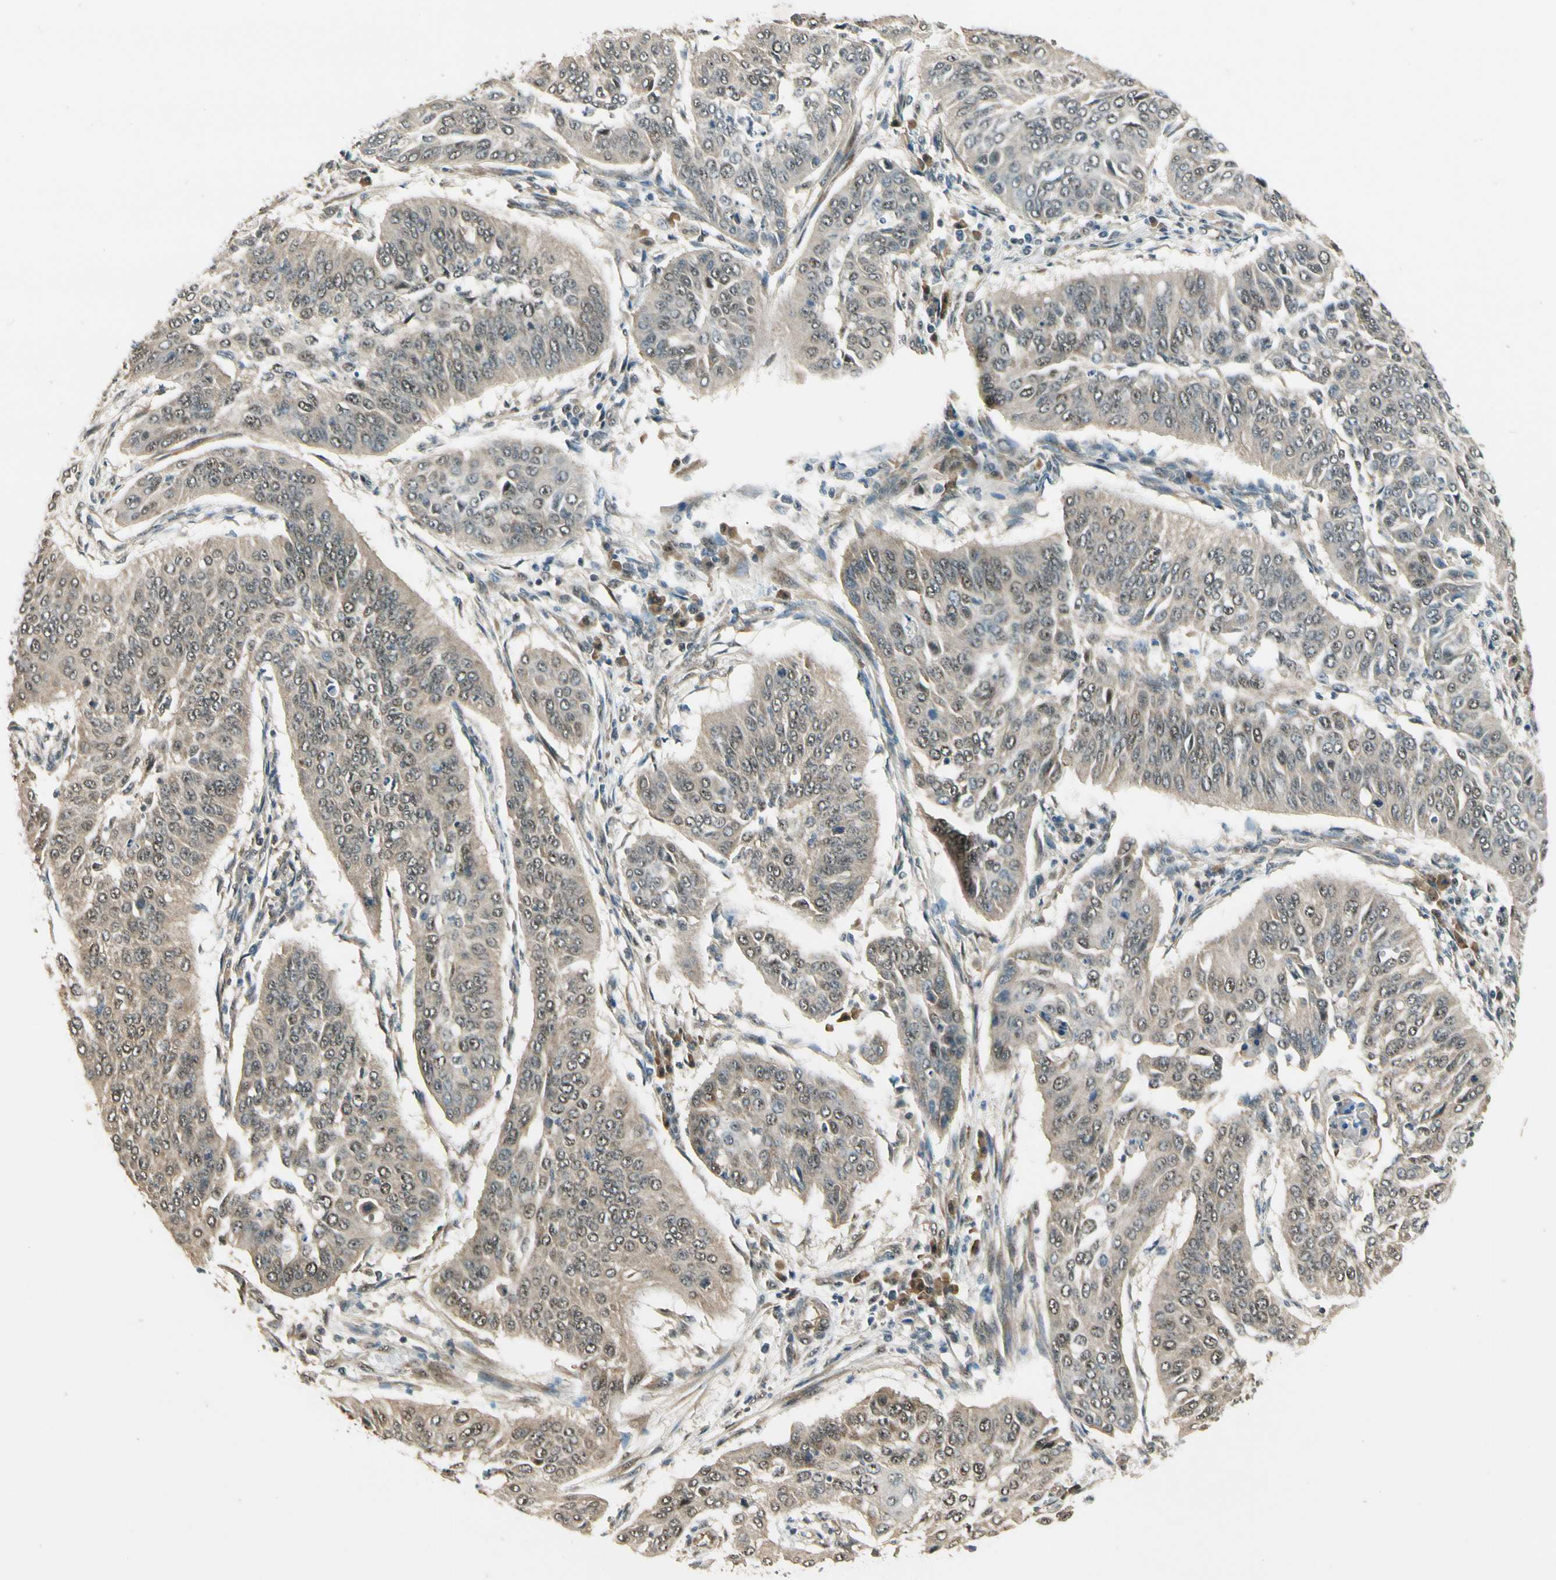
{"staining": {"intensity": "moderate", "quantity": "25%-75%", "location": "cytoplasmic/membranous"}, "tissue": "cervical cancer", "cell_type": "Tumor cells", "image_type": "cancer", "snomed": [{"axis": "morphology", "description": "Normal tissue, NOS"}, {"axis": "morphology", "description": "Squamous cell carcinoma, NOS"}, {"axis": "topography", "description": "Cervix"}], "caption": "A micrograph of squamous cell carcinoma (cervical) stained for a protein demonstrates moderate cytoplasmic/membranous brown staining in tumor cells.", "gene": "MCPH1", "patient": {"sex": "female", "age": 39}}